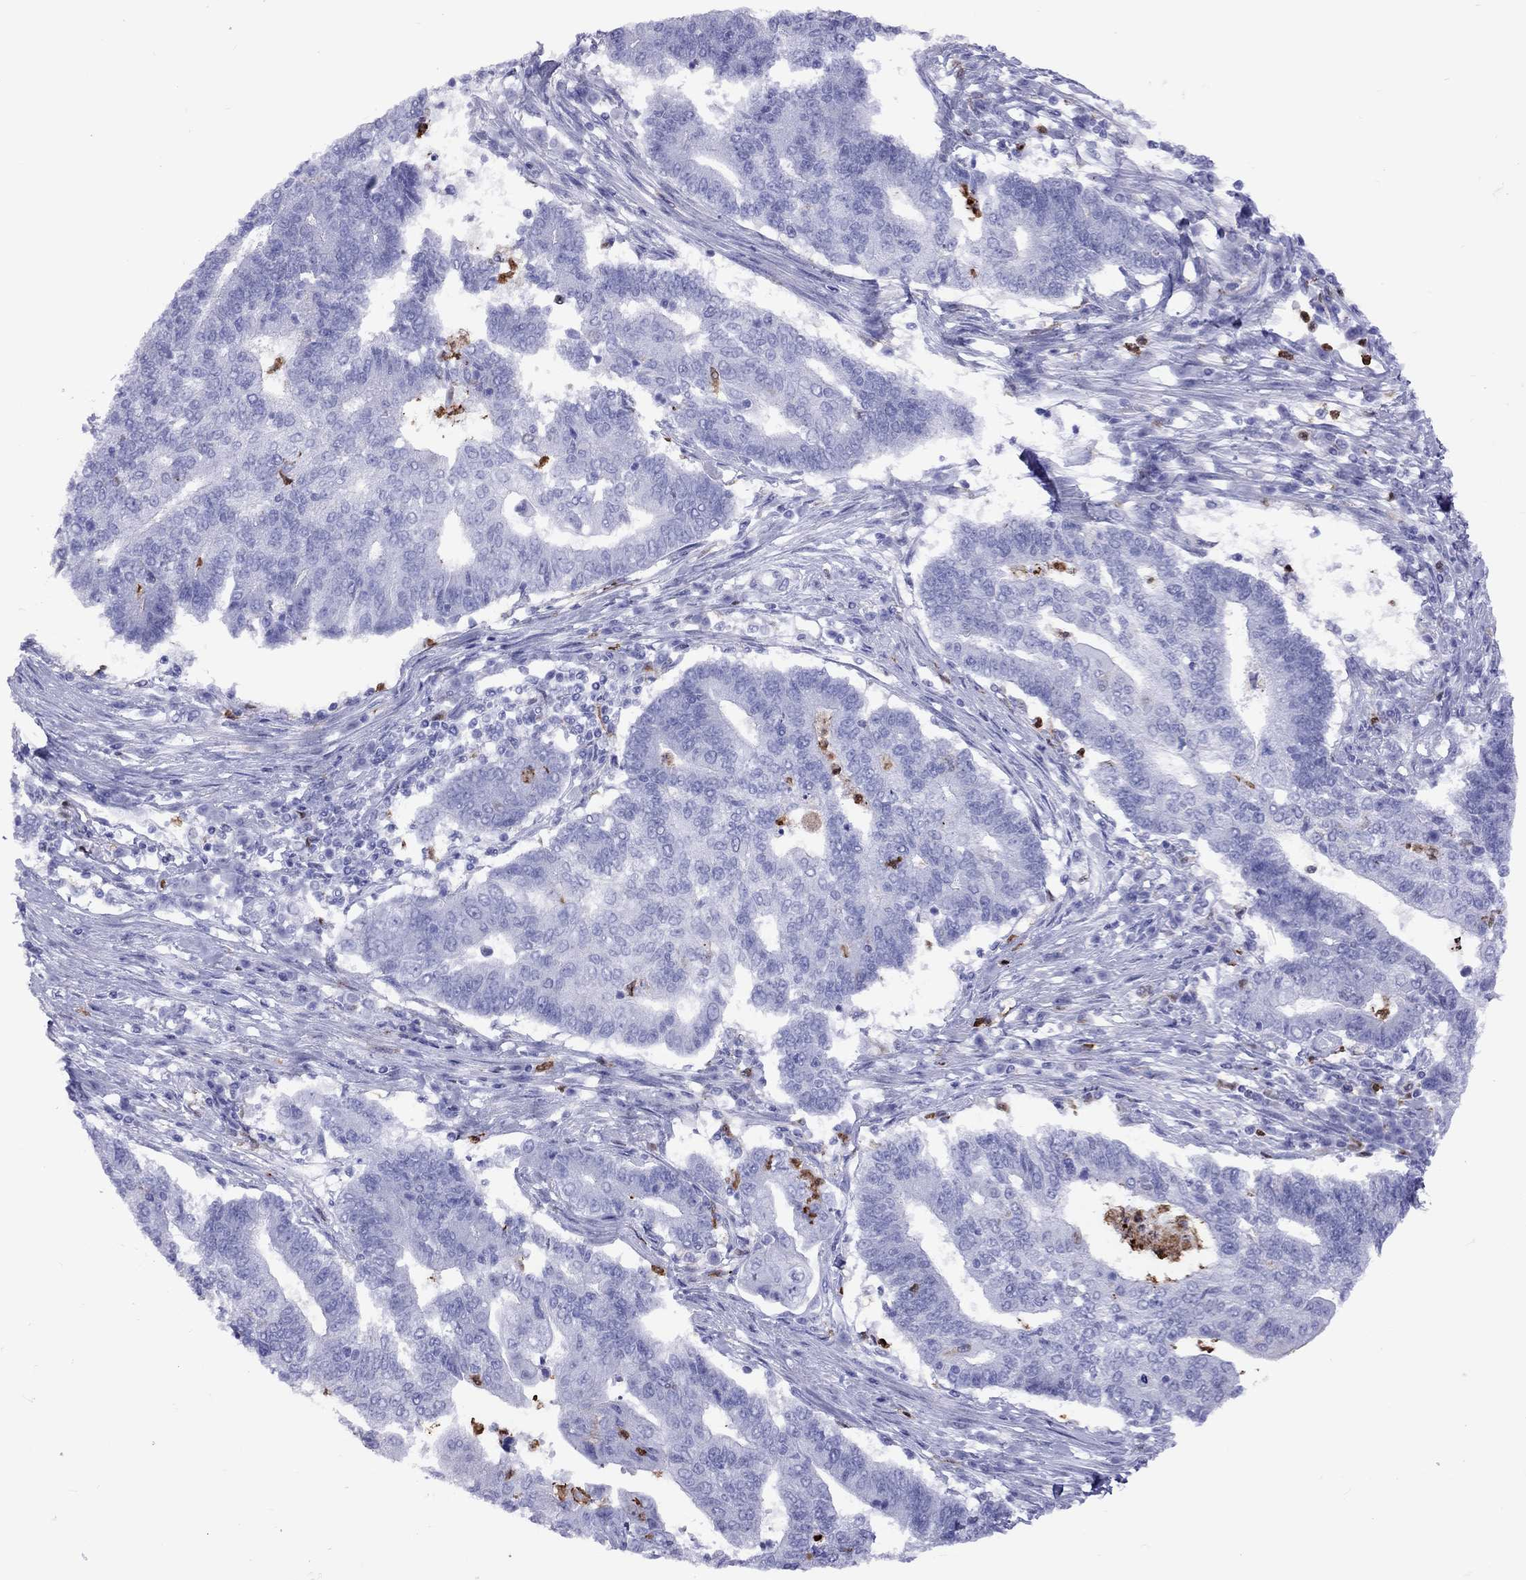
{"staining": {"intensity": "negative", "quantity": "none", "location": "none"}, "tissue": "endometrial cancer", "cell_type": "Tumor cells", "image_type": "cancer", "snomed": [{"axis": "morphology", "description": "Adenocarcinoma, NOS"}, {"axis": "topography", "description": "Uterus"}, {"axis": "topography", "description": "Endometrium"}], "caption": "IHC photomicrograph of human endometrial adenocarcinoma stained for a protein (brown), which reveals no expression in tumor cells. (DAB IHC, high magnification).", "gene": "SLAMF1", "patient": {"sex": "female", "age": 54}}